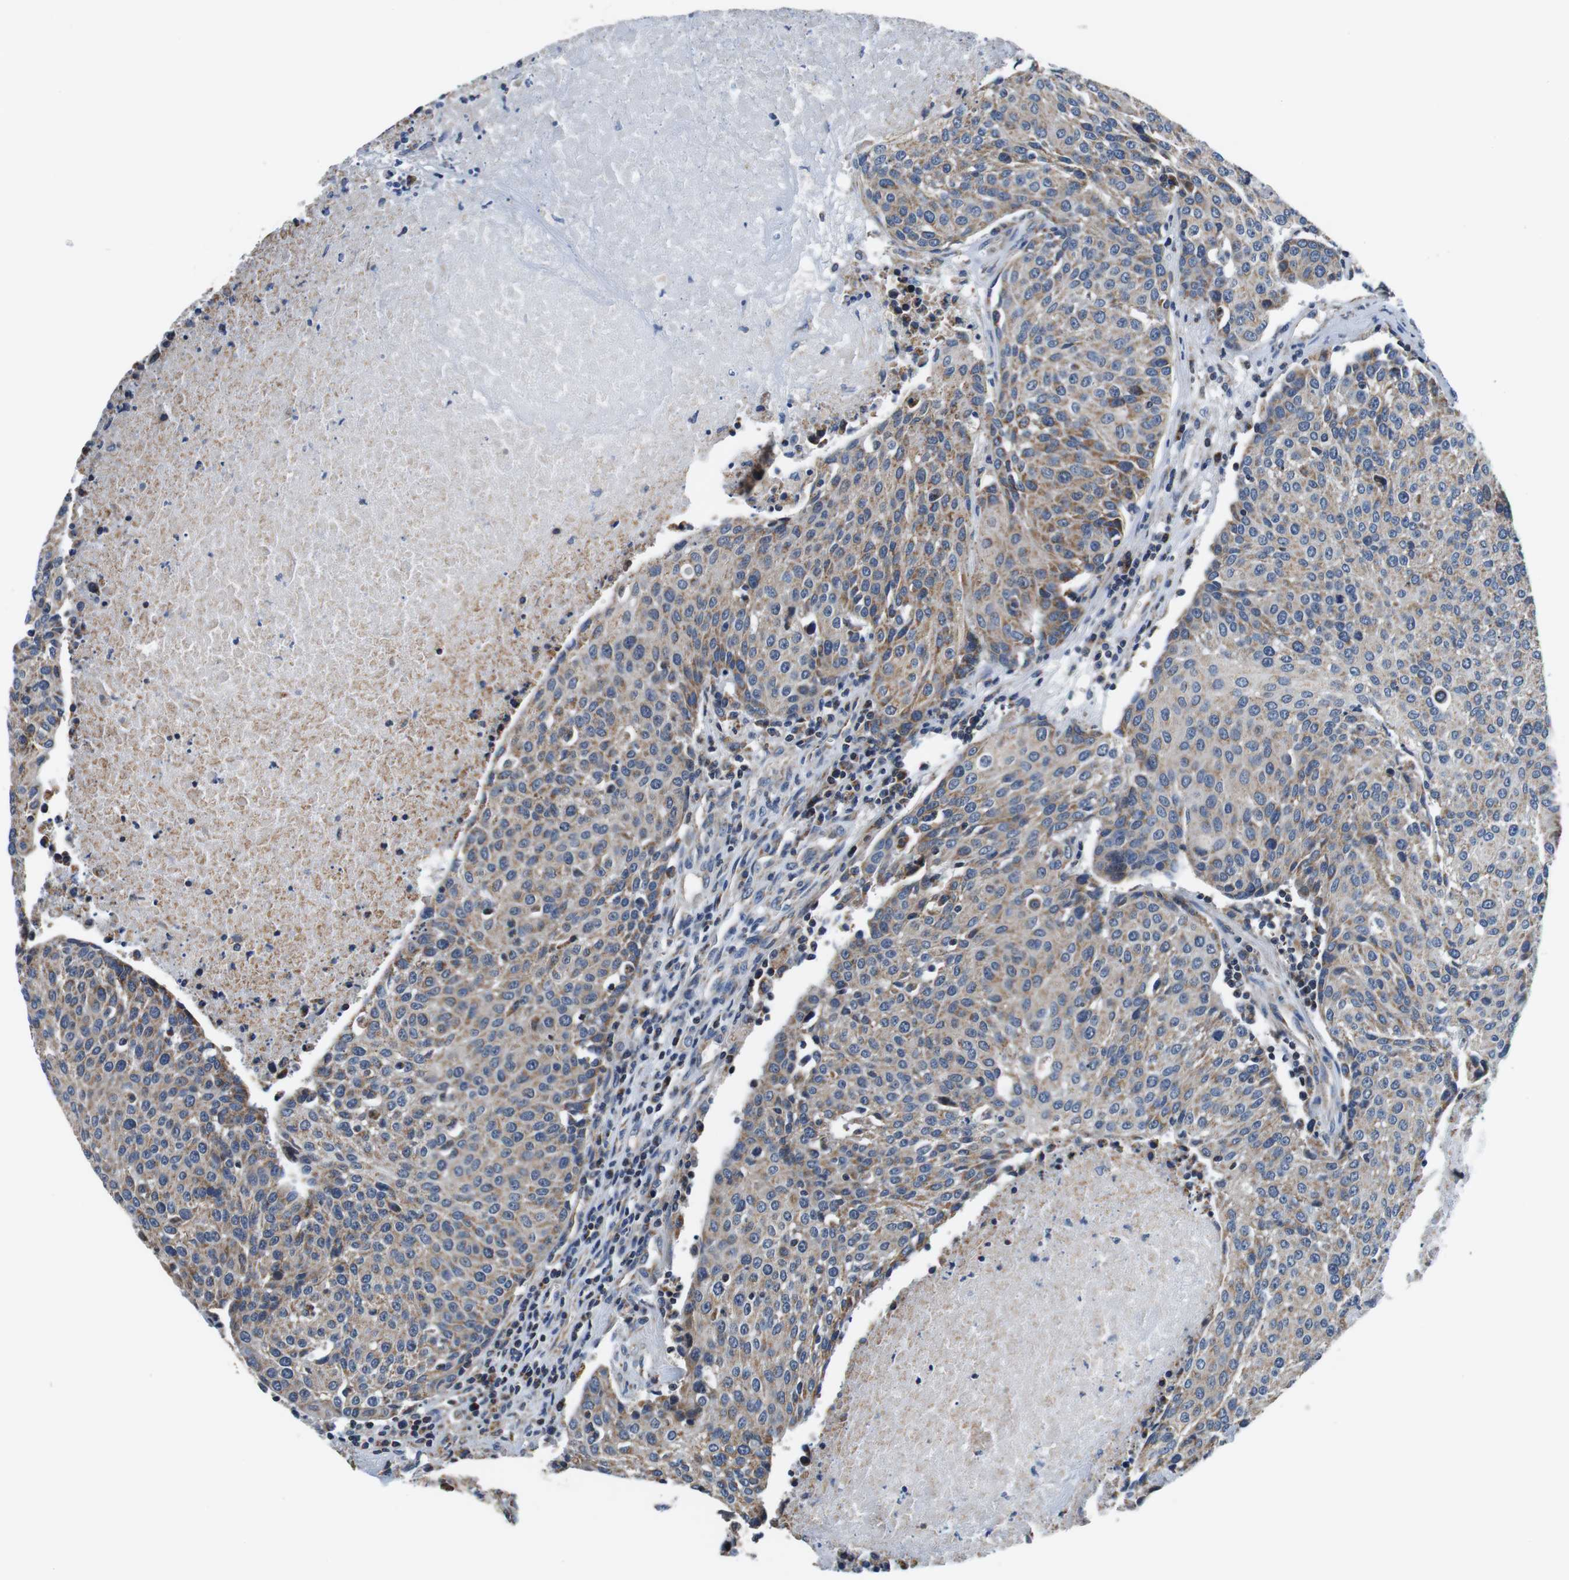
{"staining": {"intensity": "weak", "quantity": ">75%", "location": "cytoplasmic/membranous"}, "tissue": "urothelial cancer", "cell_type": "Tumor cells", "image_type": "cancer", "snomed": [{"axis": "morphology", "description": "Urothelial carcinoma, High grade"}, {"axis": "topography", "description": "Urinary bladder"}], "caption": "There is low levels of weak cytoplasmic/membranous positivity in tumor cells of high-grade urothelial carcinoma, as demonstrated by immunohistochemical staining (brown color).", "gene": "LRP4", "patient": {"sex": "female", "age": 85}}